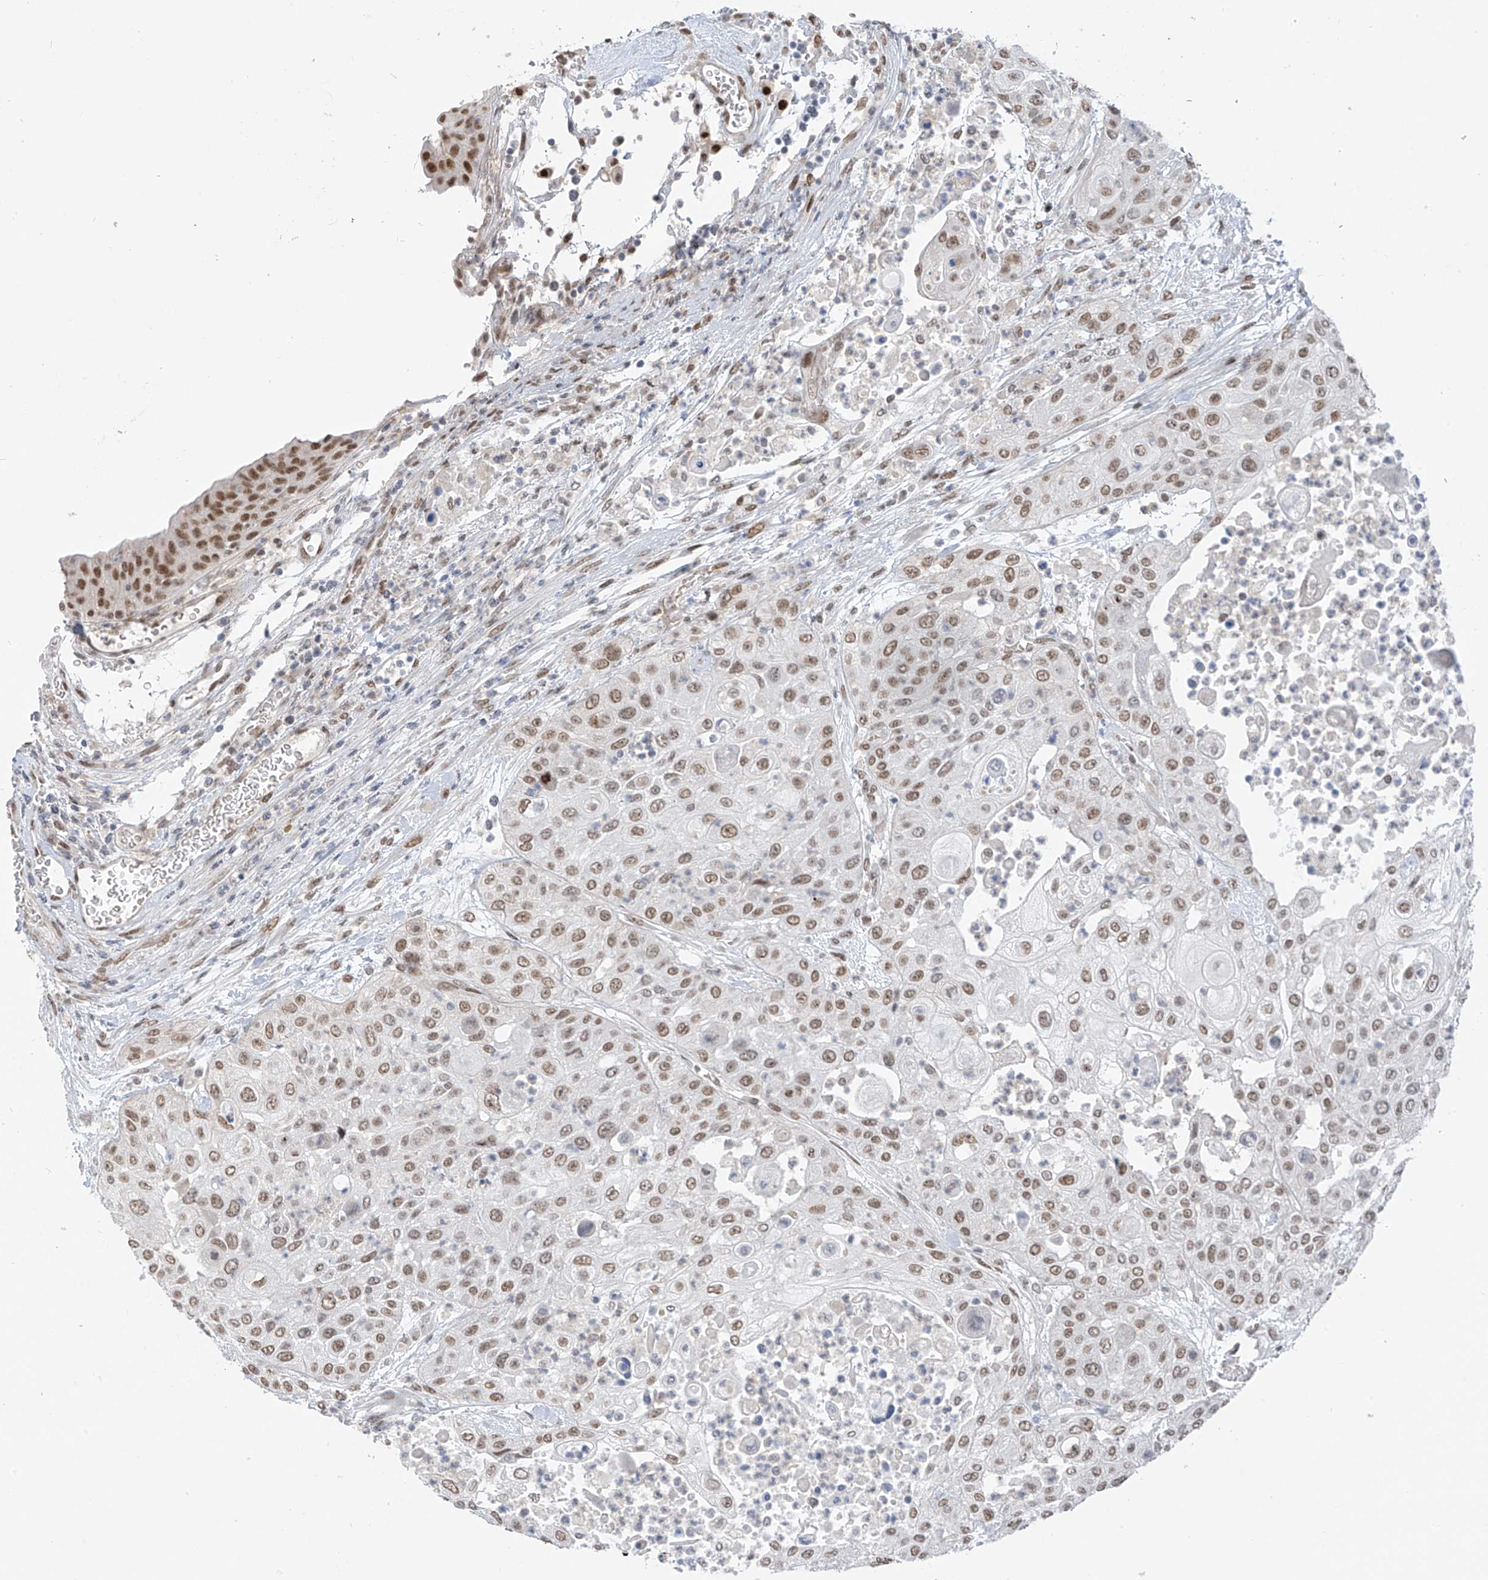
{"staining": {"intensity": "moderate", "quantity": ">75%", "location": "nuclear"}, "tissue": "urothelial cancer", "cell_type": "Tumor cells", "image_type": "cancer", "snomed": [{"axis": "morphology", "description": "Urothelial carcinoma, High grade"}, {"axis": "topography", "description": "Urinary bladder"}], "caption": "A high-resolution photomicrograph shows immunohistochemistry staining of urothelial cancer, which displays moderate nuclear staining in about >75% of tumor cells. Using DAB (3,3'-diaminobenzidine) (brown) and hematoxylin (blue) stains, captured at high magnification using brightfield microscopy.", "gene": "MCM9", "patient": {"sex": "female", "age": 79}}